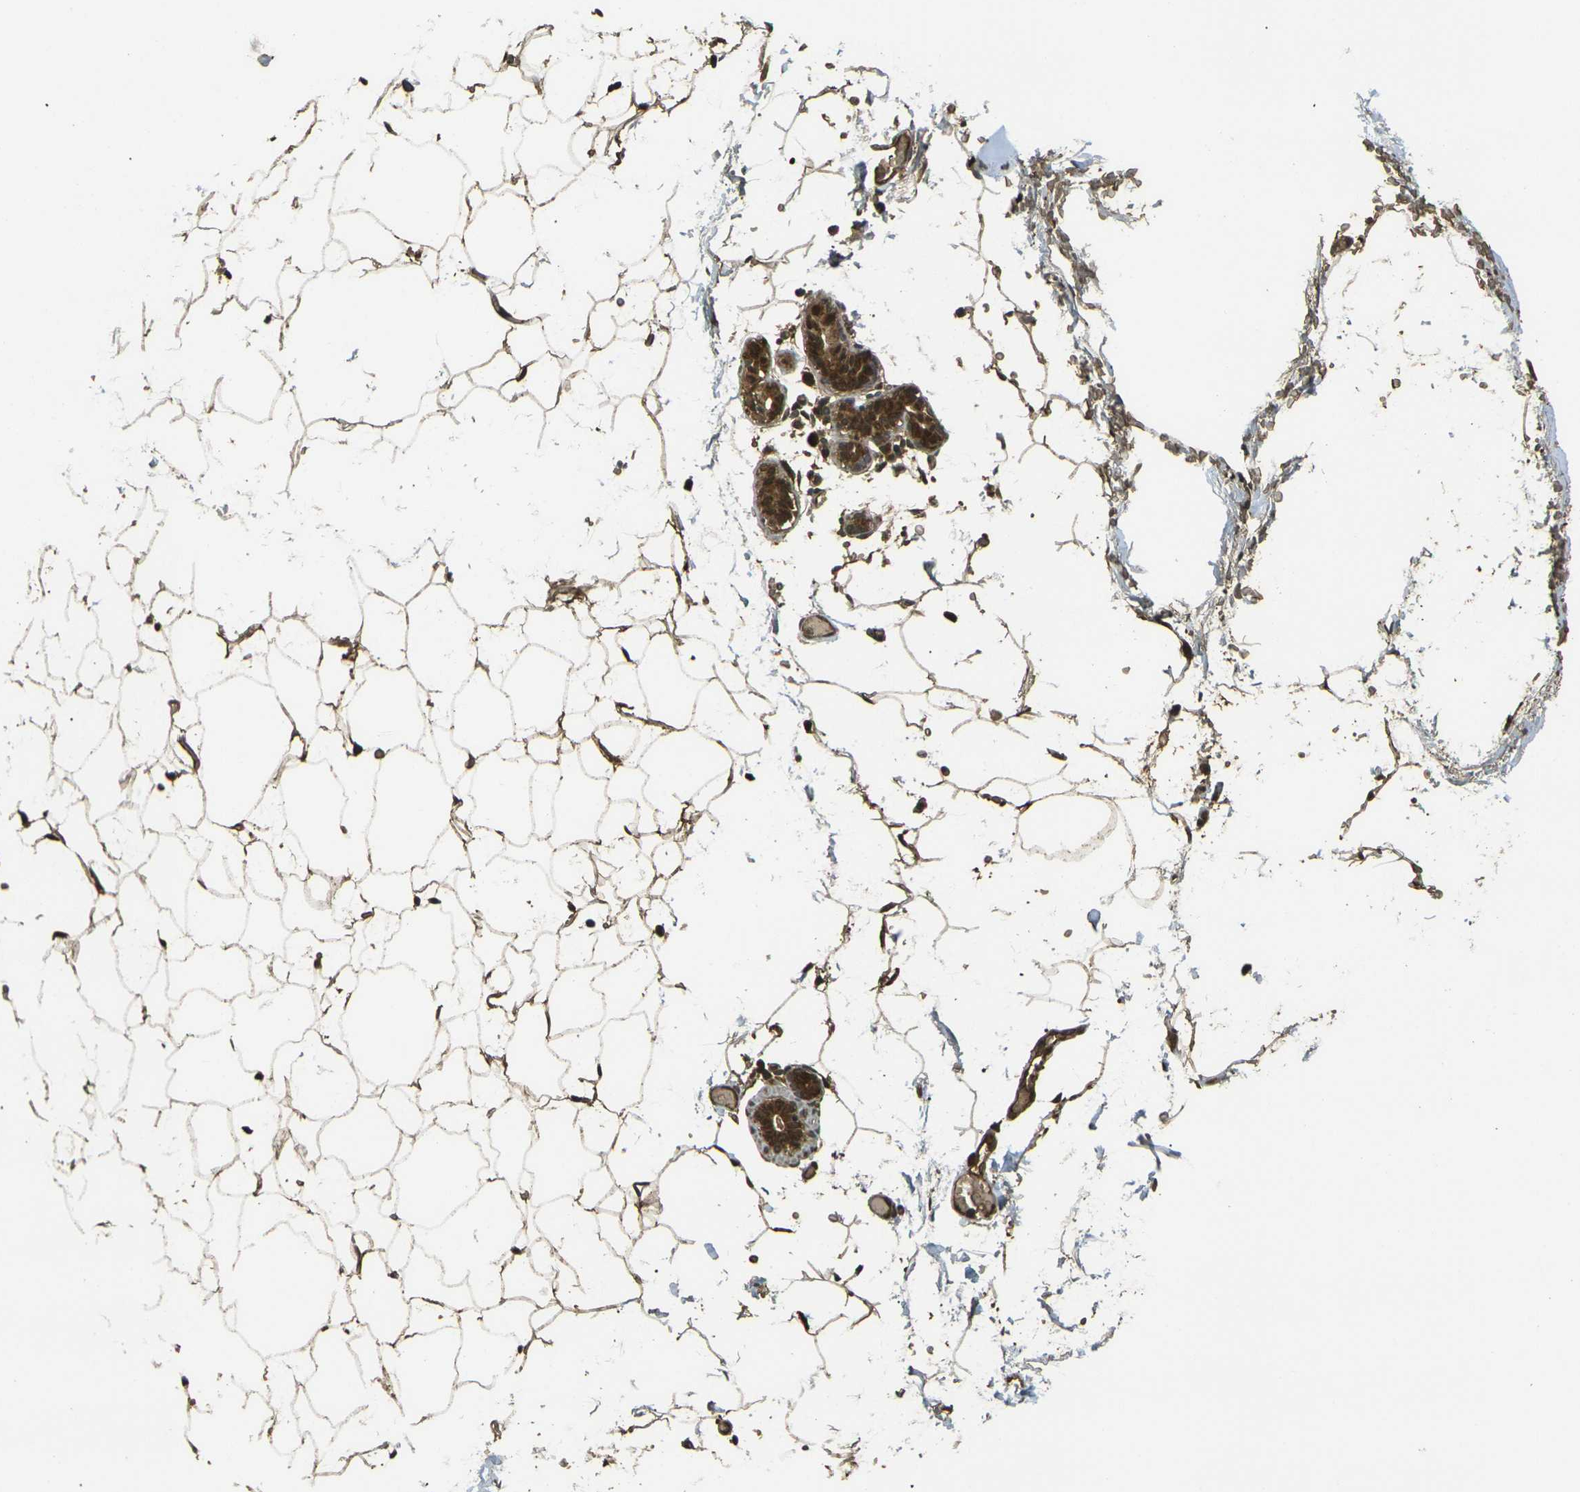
{"staining": {"intensity": "strong", "quantity": ">75%", "location": "cytoplasmic/membranous"}, "tissue": "adipose tissue", "cell_type": "Adipocytes", "image_type": "normal", "snomed": [{"axis": "morphology", "description": "Normal tissue, NOS"}, {"axis": "topography", "description": "Breast"}, {"axis": "topography", "description": "Soft tissue"}], "caption": "Immunohistochemistry (IHC) (DAB) staining of normal adipose tissue reveals strong cytoplasmic/membranous protein expression in about >75% of adipocytes.", "gene": "TOR1A", "patient": {"sex": "female", "age": 75}}